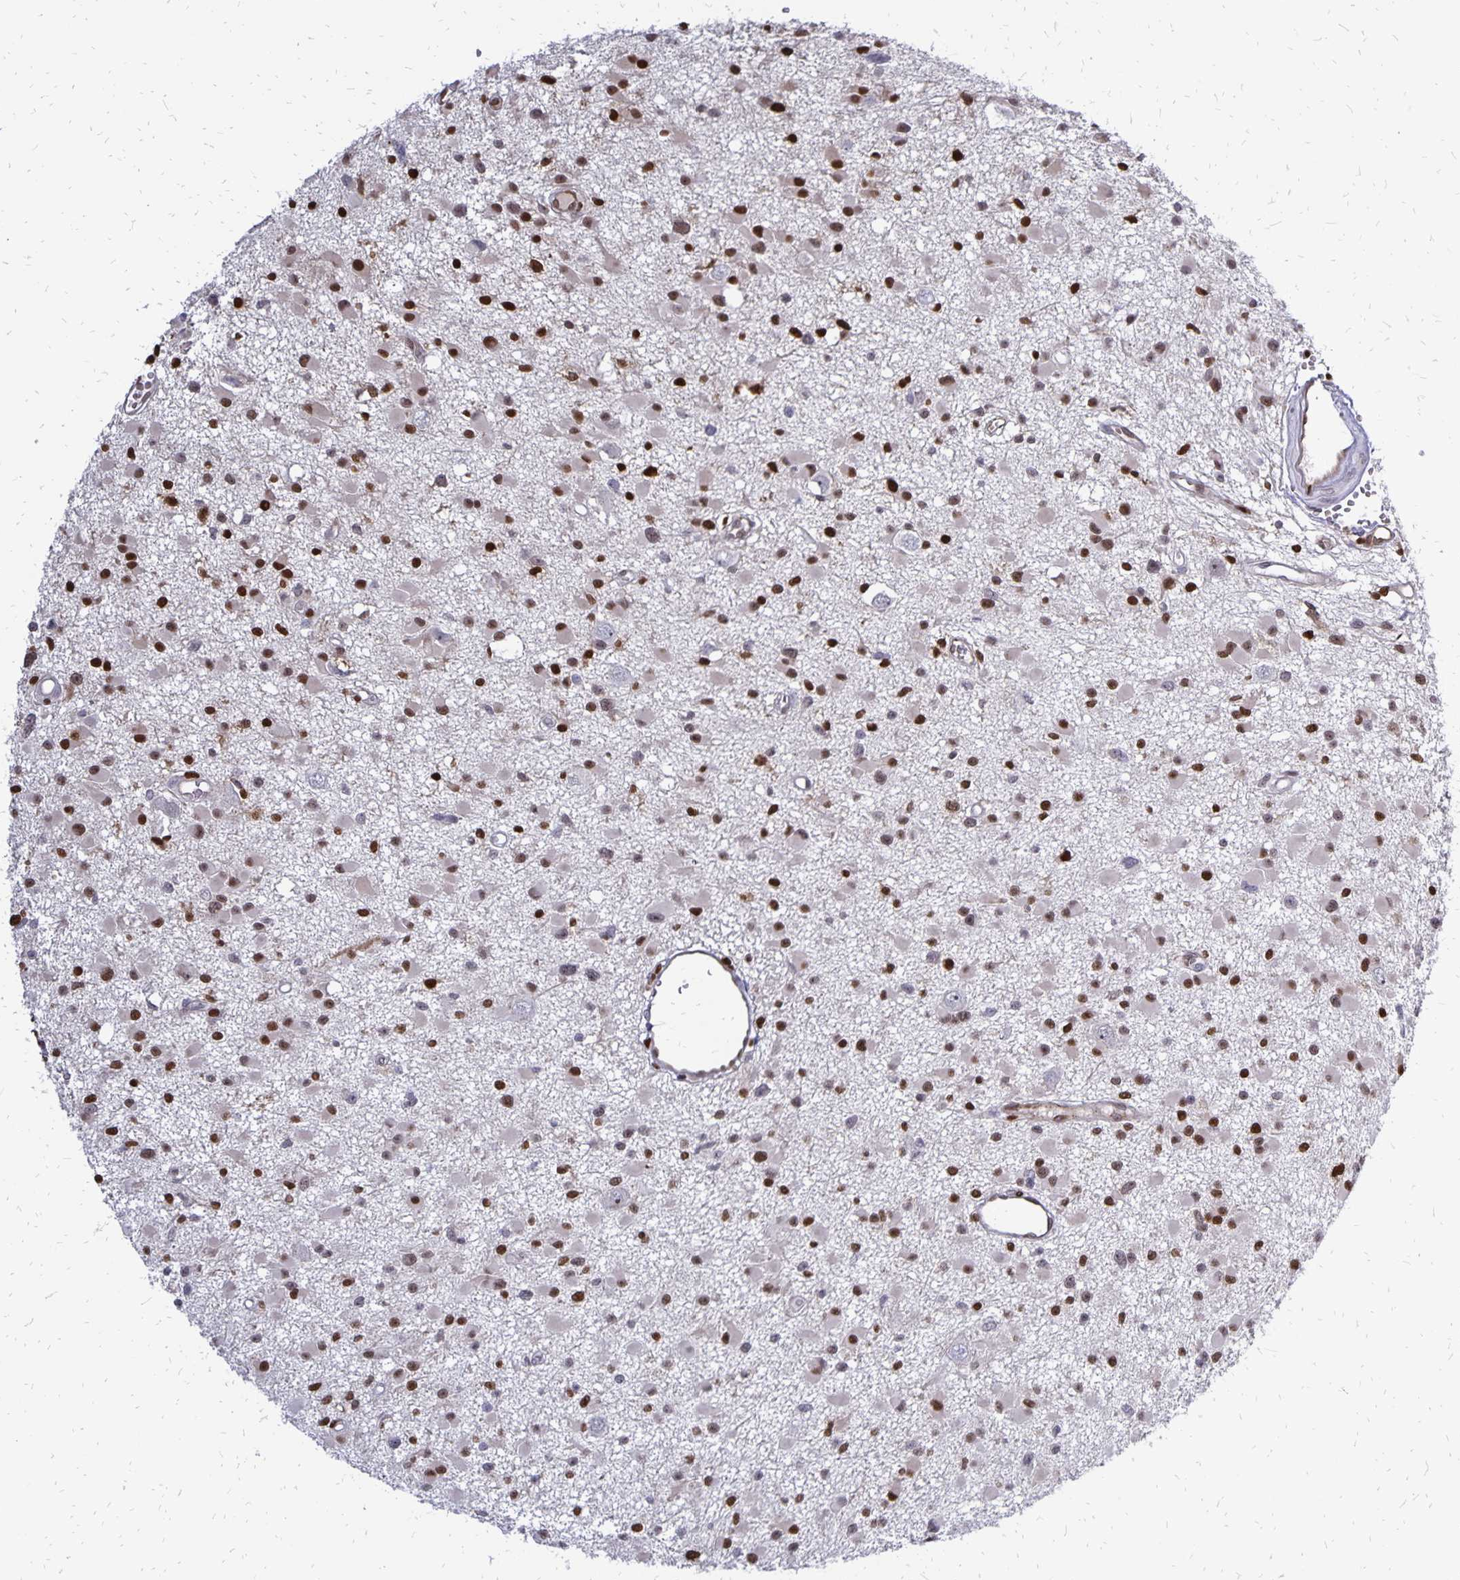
{"staining": {"intensity": "strong", "quantity": "25%-75%", "location": "nuclear"}, "tissue": "glioma", "cell_type": "Tumor cells", "image_type": "cancer", "snomed": [{"axis": "morphology", "description": "Glioma, malignant, High grade"}, {"axis": "topography", "description": "Brain"}], "caption": "A micrograph showing strong nuclear positivity in approximately 25%-75% of tumor cells in malignant glioma (high-grade), as visualized by brown immunohistochemical staining.", "gene": "DCK", "patient": {"sex": "male", "age": 54}}